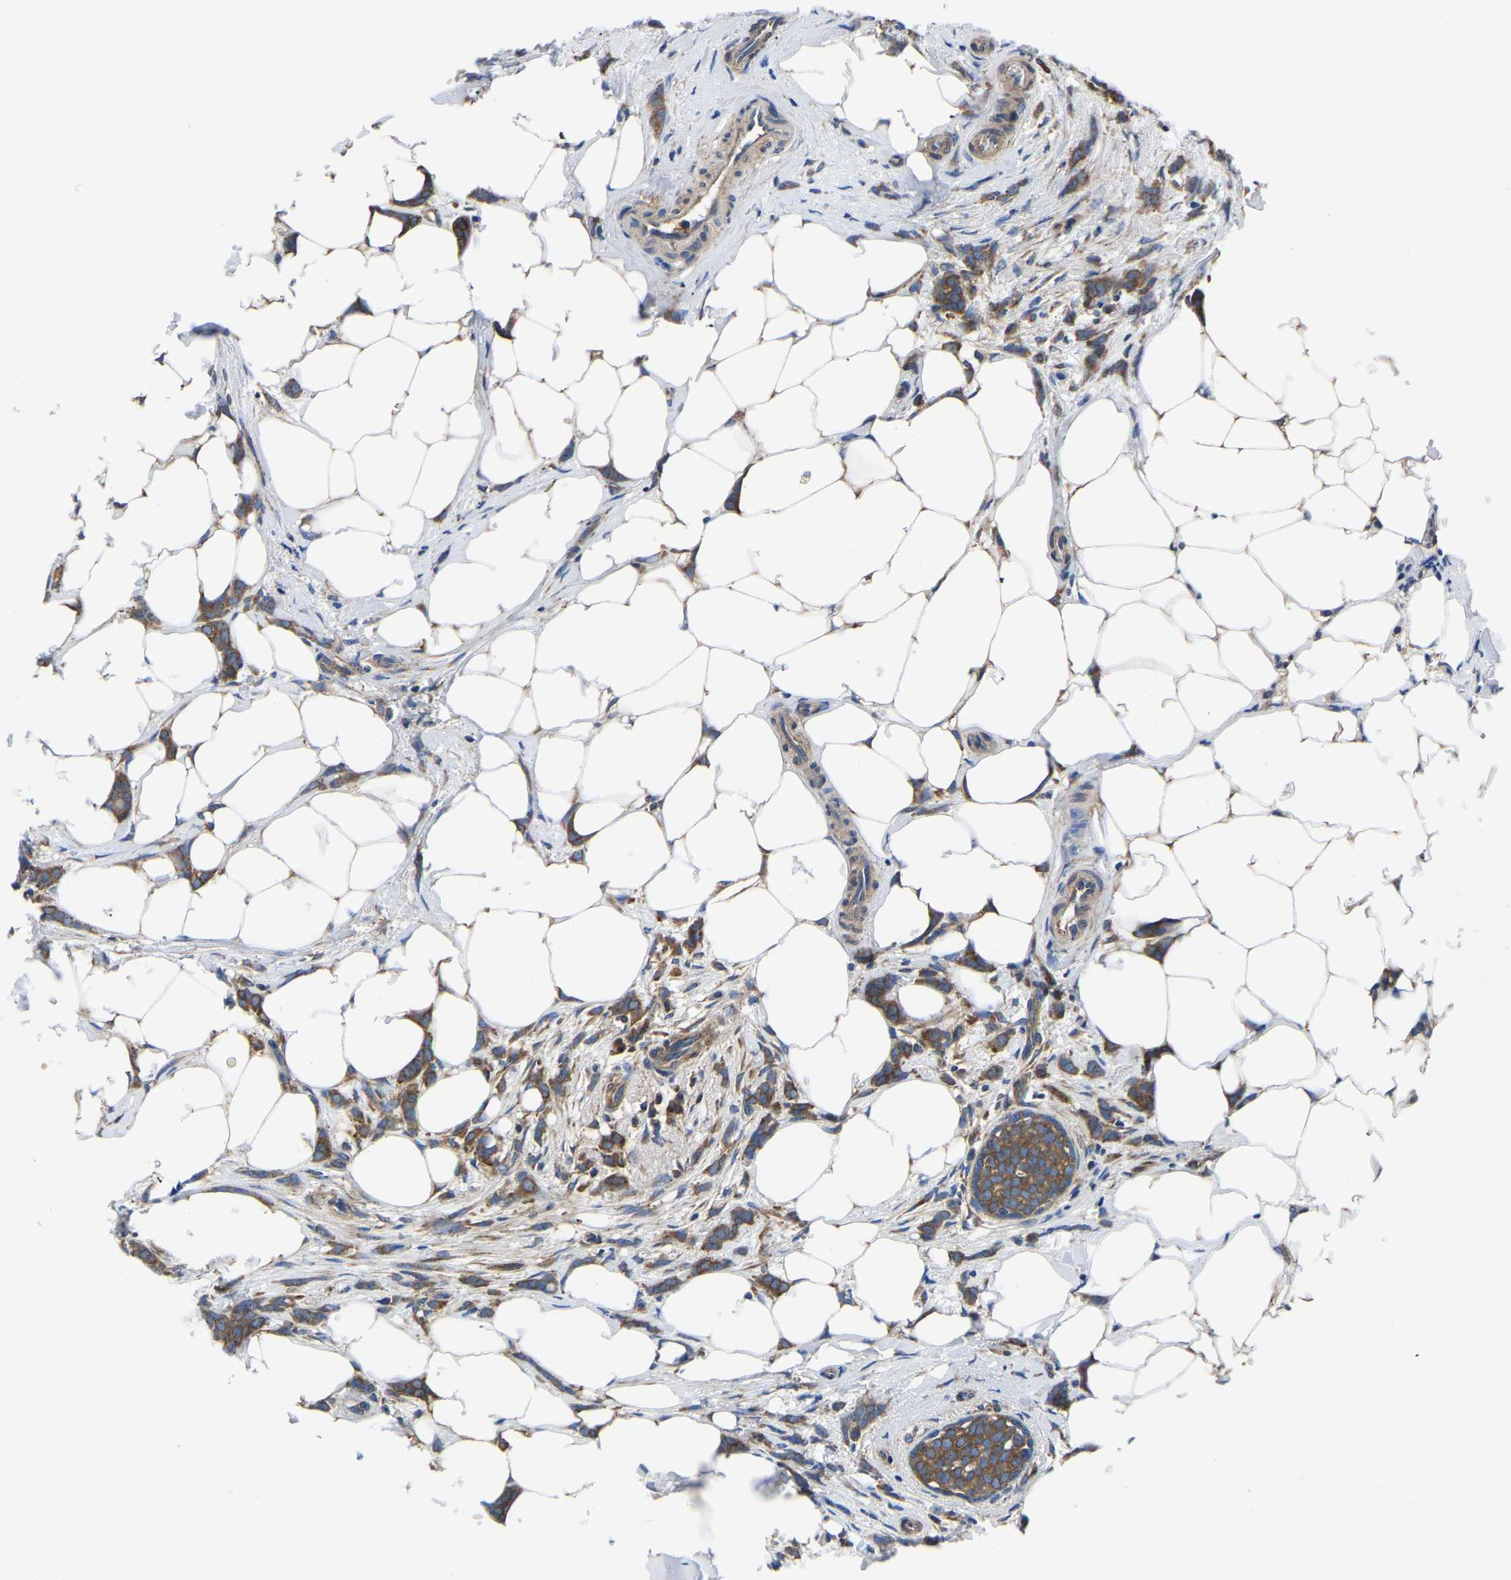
{"staining": {"intensity": "moderate", "quantity": ">75%", "location": "cytoplasmic/membranous"}, "tissue": "breast cancer", "cell_type": "Tumor cells", "image_type": "cancer", "snomed": [{"axis": "morphology", "description": "Lobular carcinoma, in situ"}, {"axis": "morphology", "description": "Lobular carcinoma"}, {"axis": "topography", "description": "Breast"}], "caption": "Breast cancer (lobular carcinoma) stained with a brown dye exhibits moderate cytoplasmic/membranous positive staining in about >75% of tumor cells.", "gene": "TFG", "patient": {"sex": "female", "age": 41}}